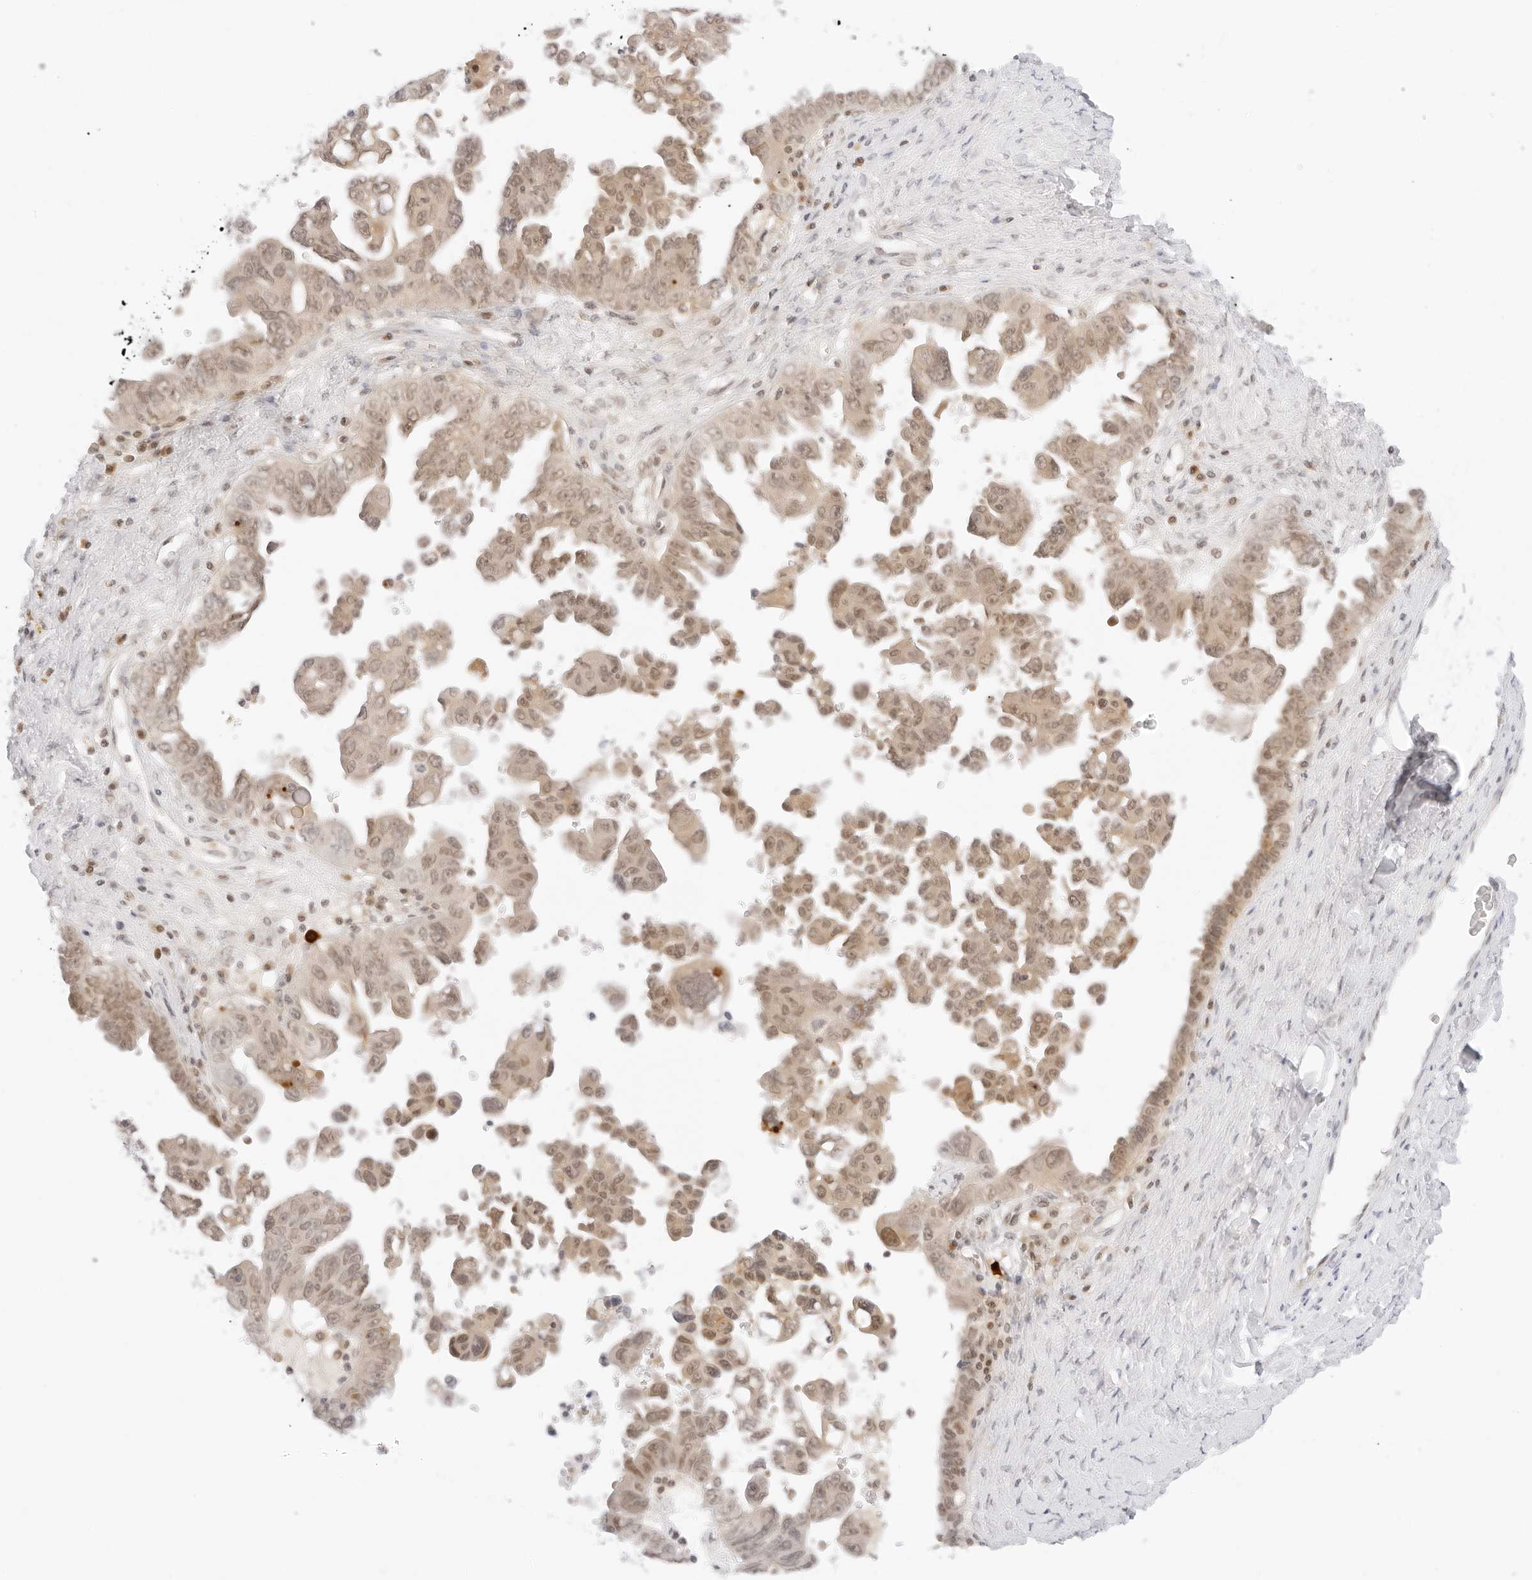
{"staining": {"intensity": "weak", "quantity": ">75%", "location": "nuclear"}, "tissue": "ovarian cancer", "cell_type": "Tumor cells", "image_type": "cancer", "snomed": [{"axis": "morphology", "description": "Carcinoma, endometroid"}, {"axis": "topography", "description": "Ovary"}], "caption": "Weak nuclear protein expression is appreciated in approximately >75% of tumor cells in ovarian cancer (endometroid carcinoma). (DAB (3,3'-diaminobenzidine) = brown stain, brightfield microscopy at high magnification).", "gene": "POLR3C", "patient": {"sex": "female", "age": 62}}